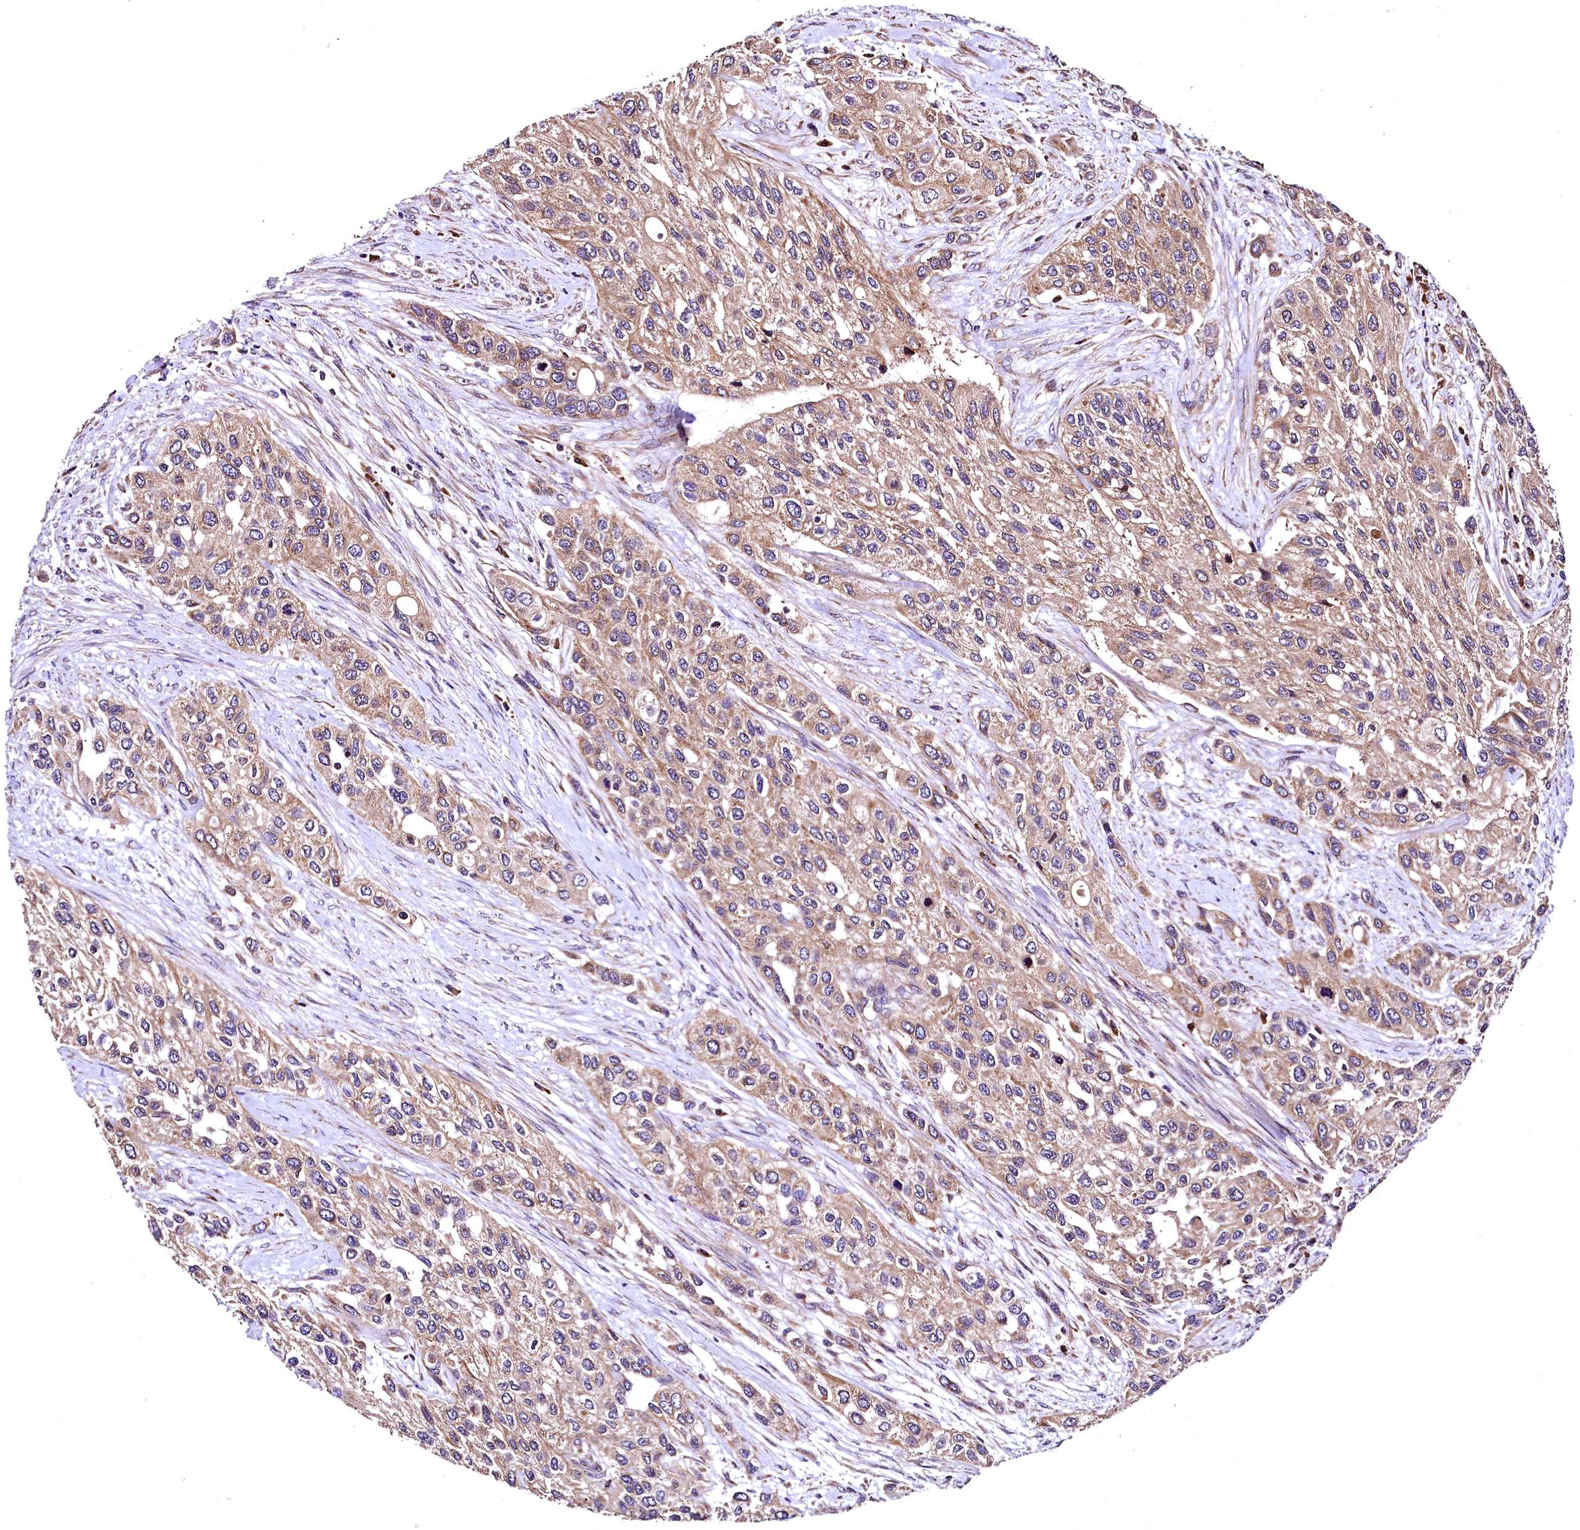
{"staining": {"intensity": "moderate", "quantity": "25%-75%", "location": "cytoplasmic/membranous"}, "tissue": "urothelial cancer", "cell_type": "Tumor cells", "image_type": "cancer", "snomed": [{"axis": "morphology", "description": "Normal tissue, NOS"}, {"axis": "morphology", "description": "Urothelial carcinoma, High grade"}, {"axis": "topography", "description": "Vascular tissue"}, {"axis": "topography", "description": "Urinary bladder"}], "caption": "Immunohistochemistry of high-grade urothelial carcinoma shows medium levels of moderate cytoplasmic/membranous staining in about 25%-75% of tumor cells. The staining is performed using DAB (3,3'-diaminobenzidine) brown chromogen to label protein expression. The nuclei are counter-stained blue using hematoxylin.", "gene": "LRSAM1", "patient": {"sex": "female", "age": 56}}